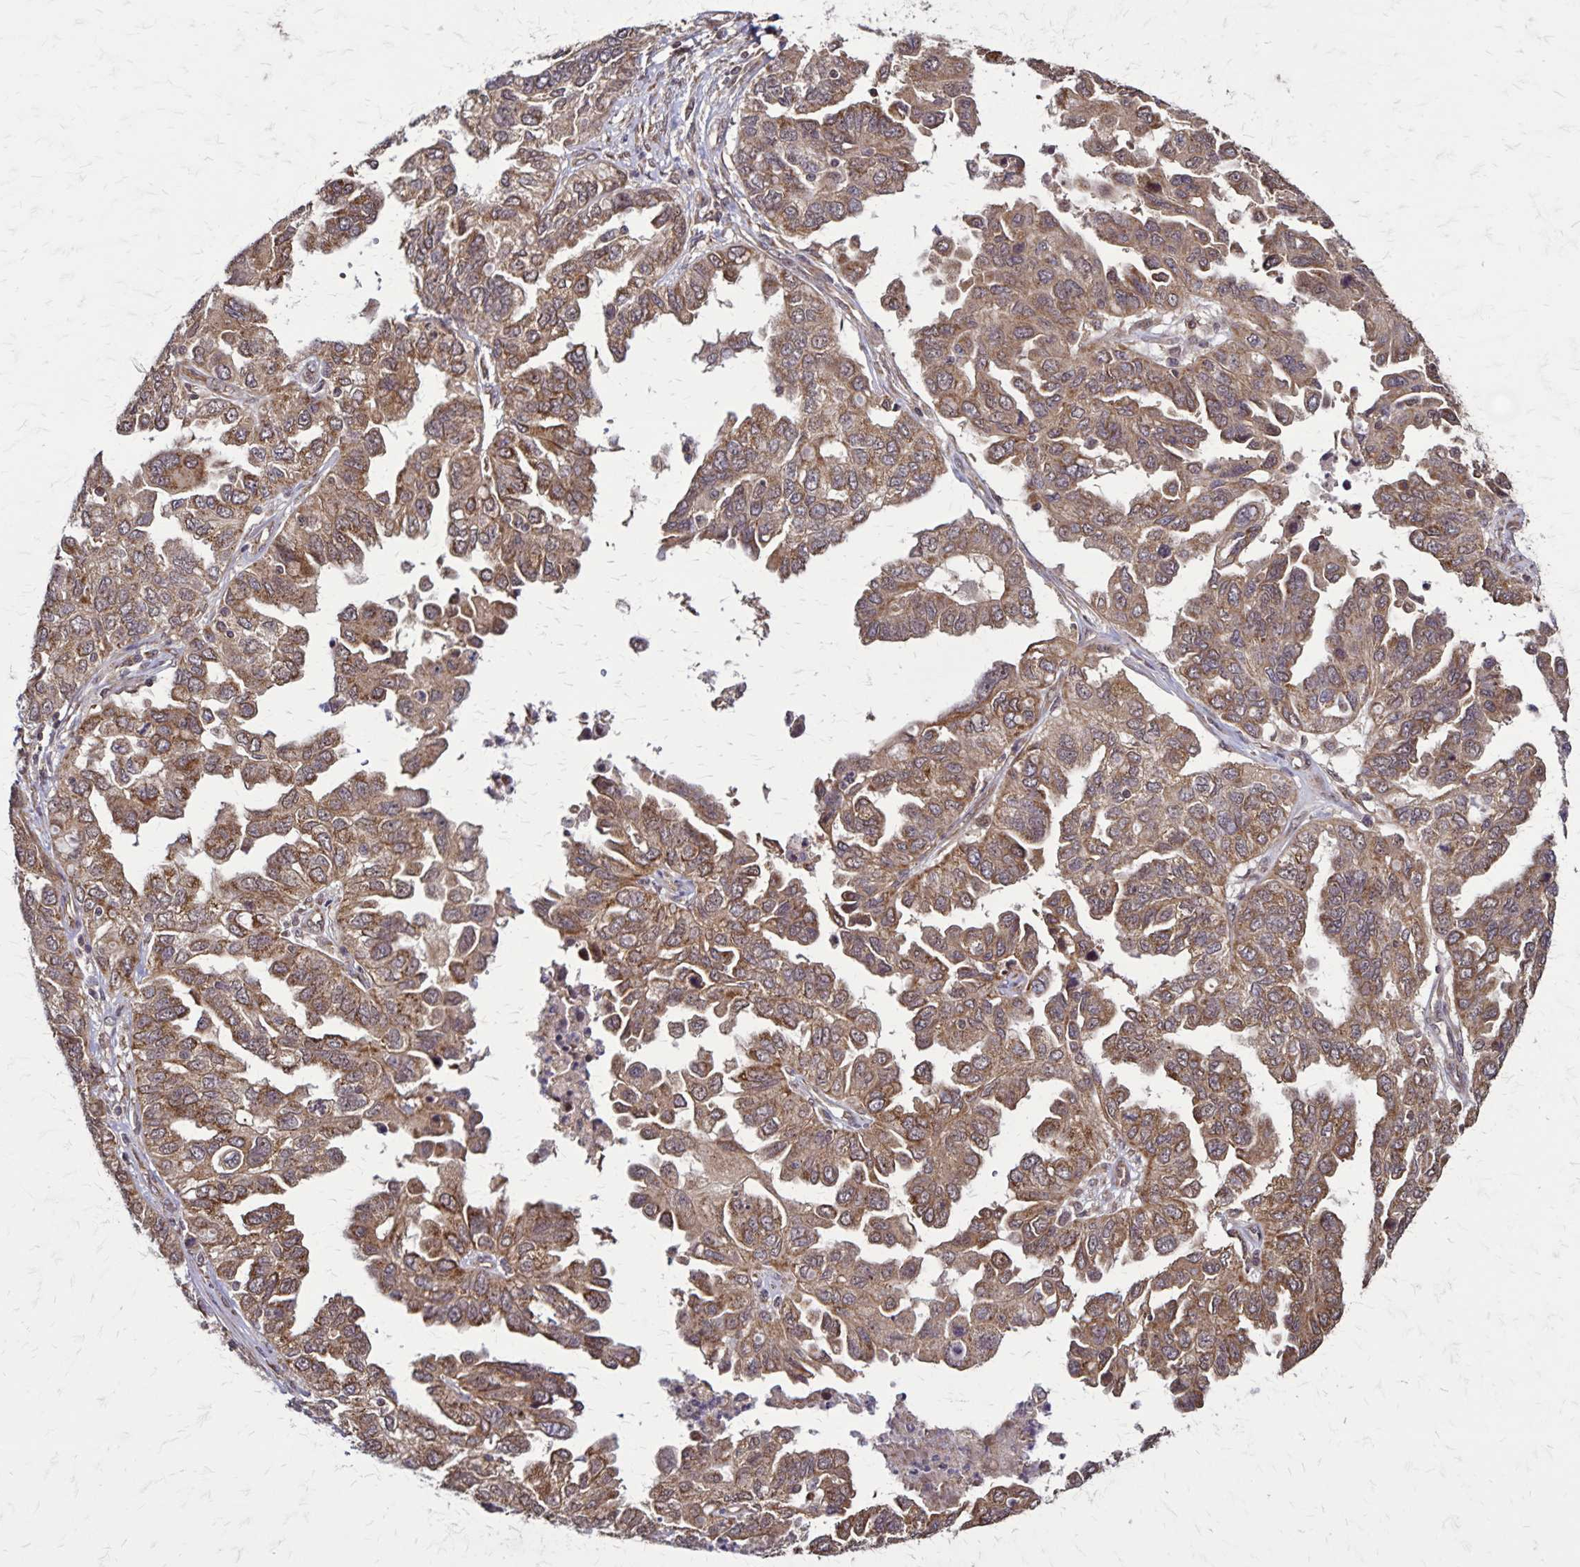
{"staining": {"intensity": "moderate", "quantity": ">75%", "location": "cytoplasmic/membranous"}, "tissue": "ovarian cancer", "cell_type": "Tumor cells", "image_type": "cancer", "snomed": [{"axis": "morphology", "description": "Cystadenocarcinoma, serous, NOS"}, {"axis": "topography", "description": "Ovary"}], "caption": "Immunohistochemistry (IHC) (DAB (3,3'-diaminobenzidine)) staining of human ovarian cancer (serous cystadenocarcinoma) displays moderate cytoplasmic/membranous protein positivity in about >75% of tumor cells. (DAB (3,3'-diaminobenzidine) IHC, brown staining for protein, blue staining for nuclei).", "gene": "NFS1", "patient": {"sex": "female", "age": 53}}